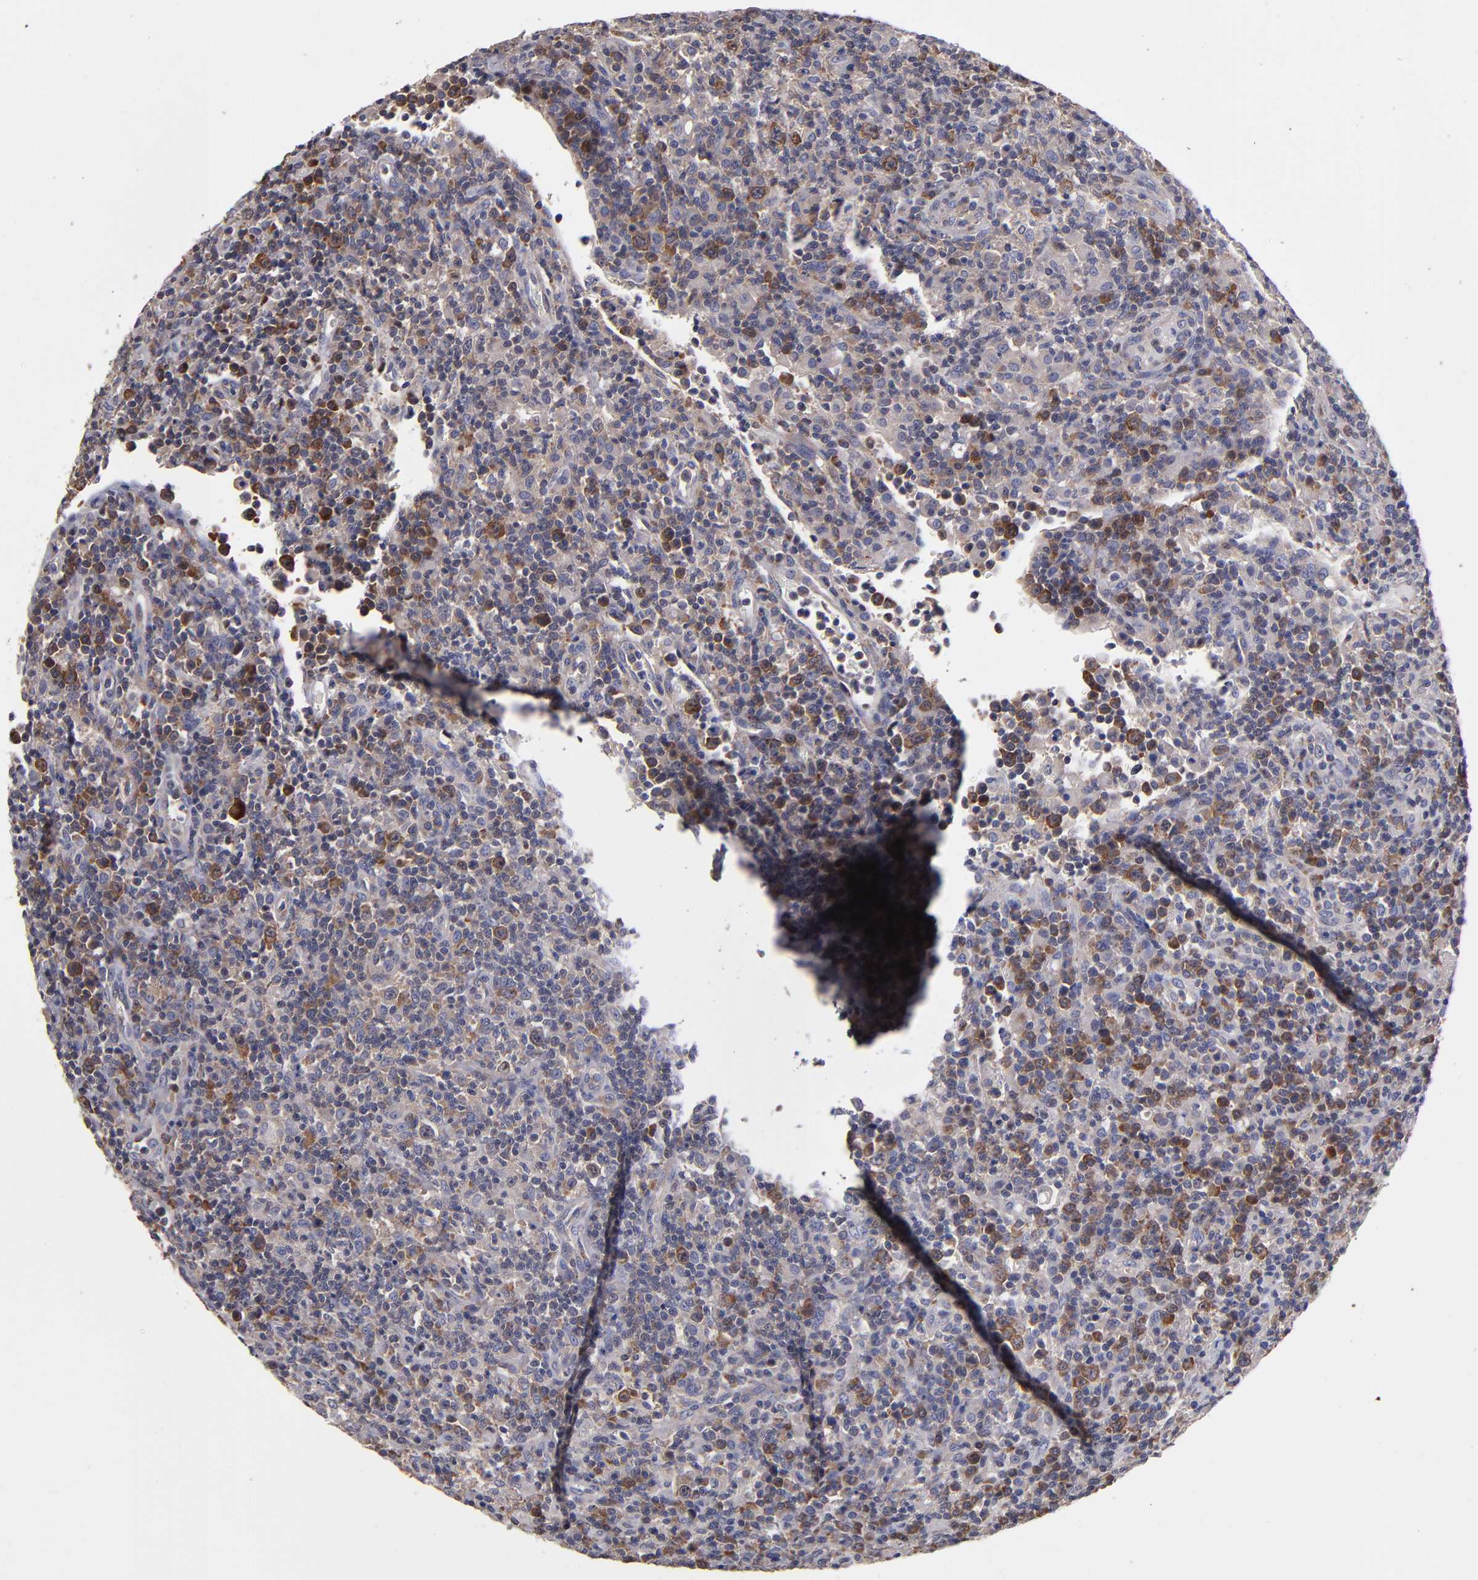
{"staining": {"intensity": "weak", "quantity": ">75%", "location": "cytoplasmic/membranous"}, "tissue": "lymphoma", "cell_type": "Tumor cells", "image_type": "cancer", "snomed": [{"axis": "morphology", "description": "Hodgkin's disease, NOS"}, {"axis": "topography", "description": "Lymph node"}], "caption": "A micrograph of lymphoma stained for a protein demonstrates weak cytoplasmic/membranous brown staining in tumor cells.", "gene": "EIF3L", "patient": {"sex": "male", "age": 65}}